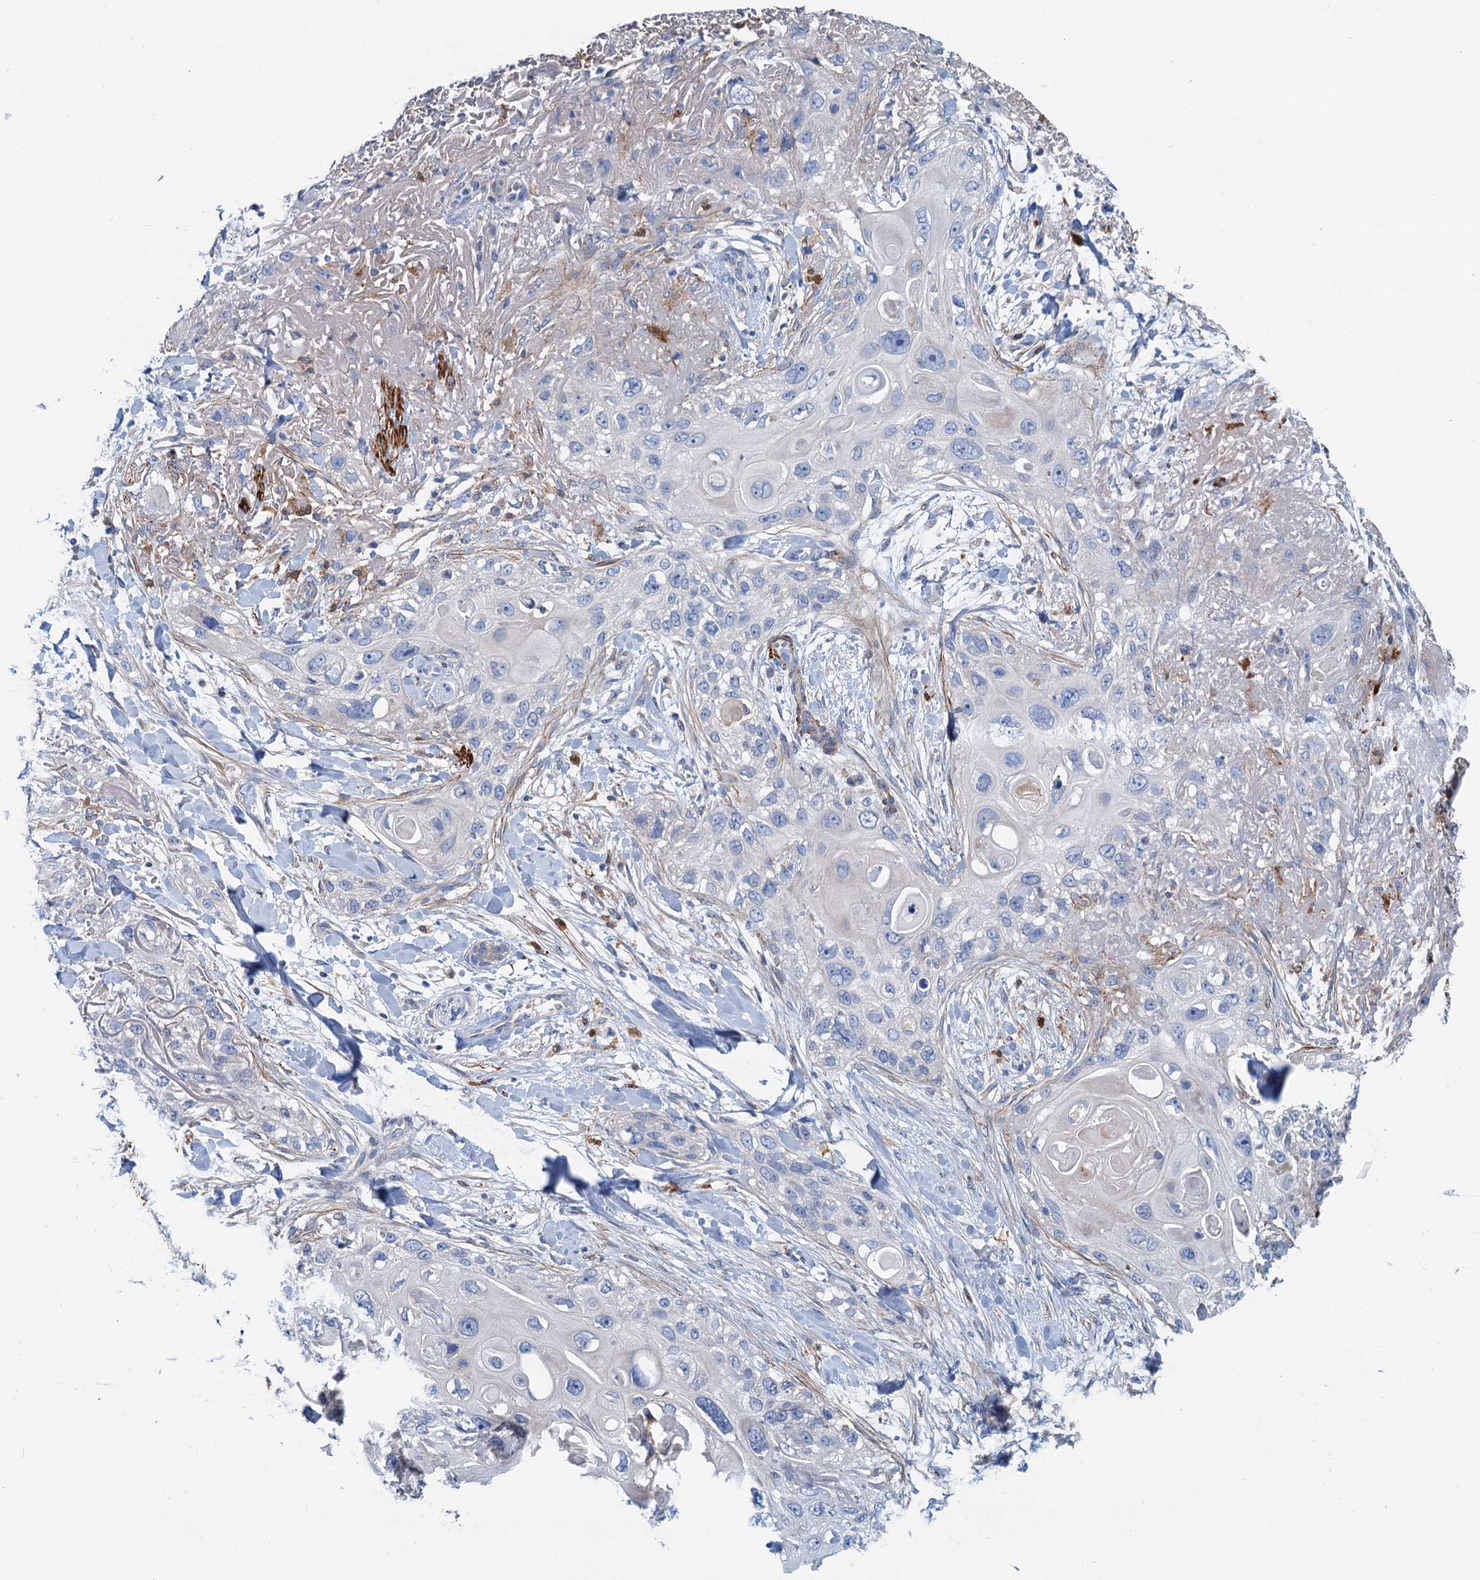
{"staining": {"intensity": "negative", "quantity": "none", "location": "none"}, "tissue": "skin cancer", "cell_type": "Tumor cells", "image_type": "cancer", "snomed": [{"axis": "morphology", "description": "Normal tissue, NOS"}, {"axis": "morphology", "description": "Squamous cell carcinoma, NOS"}, {"axis": "topography", "description": "Skin"}], "caption": "DAB (3,3'-diaminobenzidine) immunohistochemical staining of squamous cell carcinoma (skin) displays no significant expression in tumor cells. (Stains: DAB (3,3'-diaminobenzidine) IHC with hematoxylin counter stain, Microscopy: brightfield microscopy at high magnification).", "gene": "CSTPP1", "patient": {"sex": "male", "age": 72}}